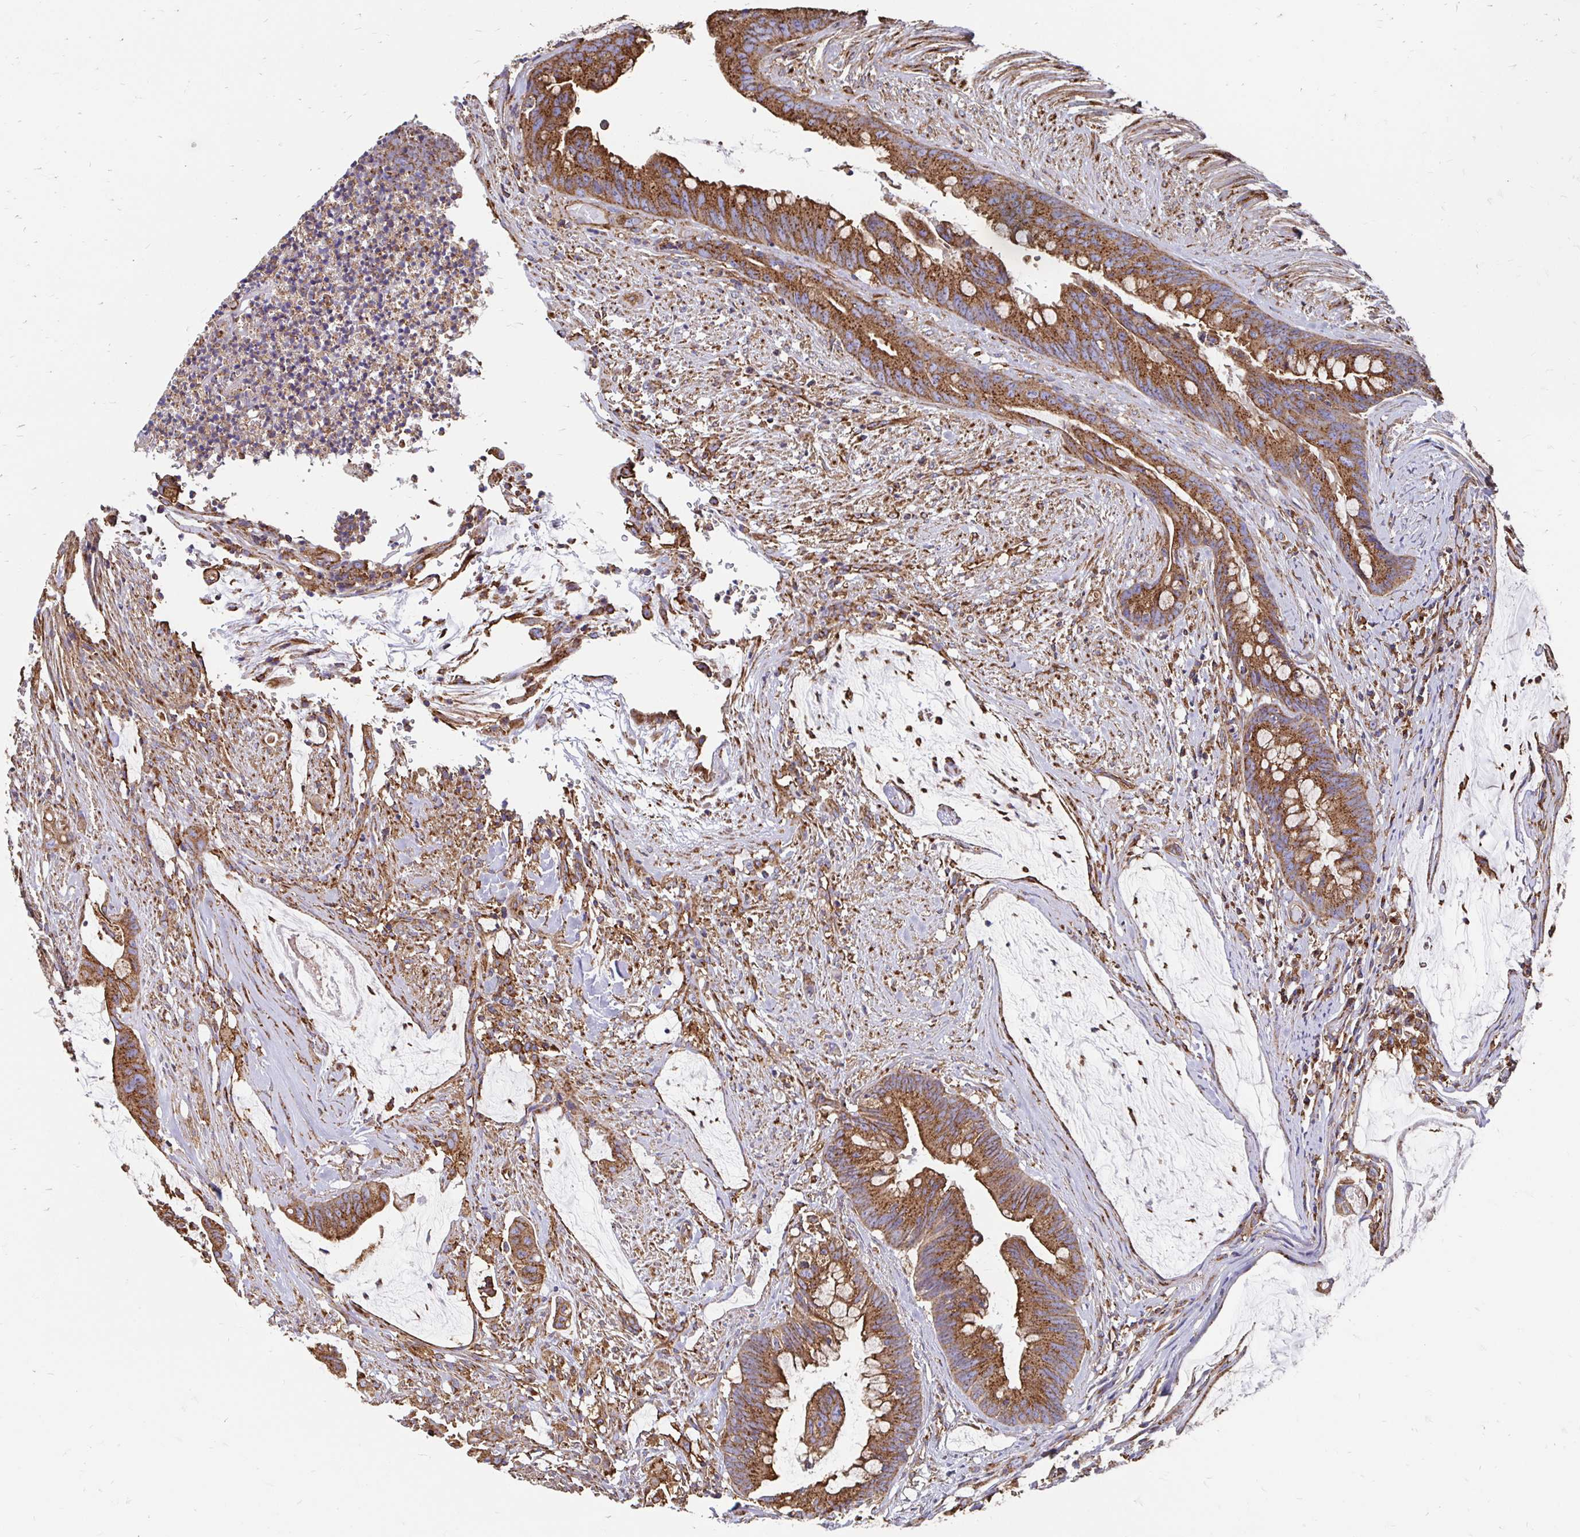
{"staining": {"intensity": "strong", "quantity": ">75%", "location": "cytoplasmic/membranous"}, "tissue": "colorectal cancer", "cell_type": "Tumor cells", "image_type": "cancer", "snomed": [{"axis": "morphology", "description": "Adenocarcinoma, NOS"}, {"axis": "topography", "description": "Colon"}], "caption": "A high amount of strong cytoplasmic/membranous expression is present in approximately >75% of tumor cells in colorectal cancer tissue.", "gene": "CLTC", "patient": {"sex": "male", "age": 62}}